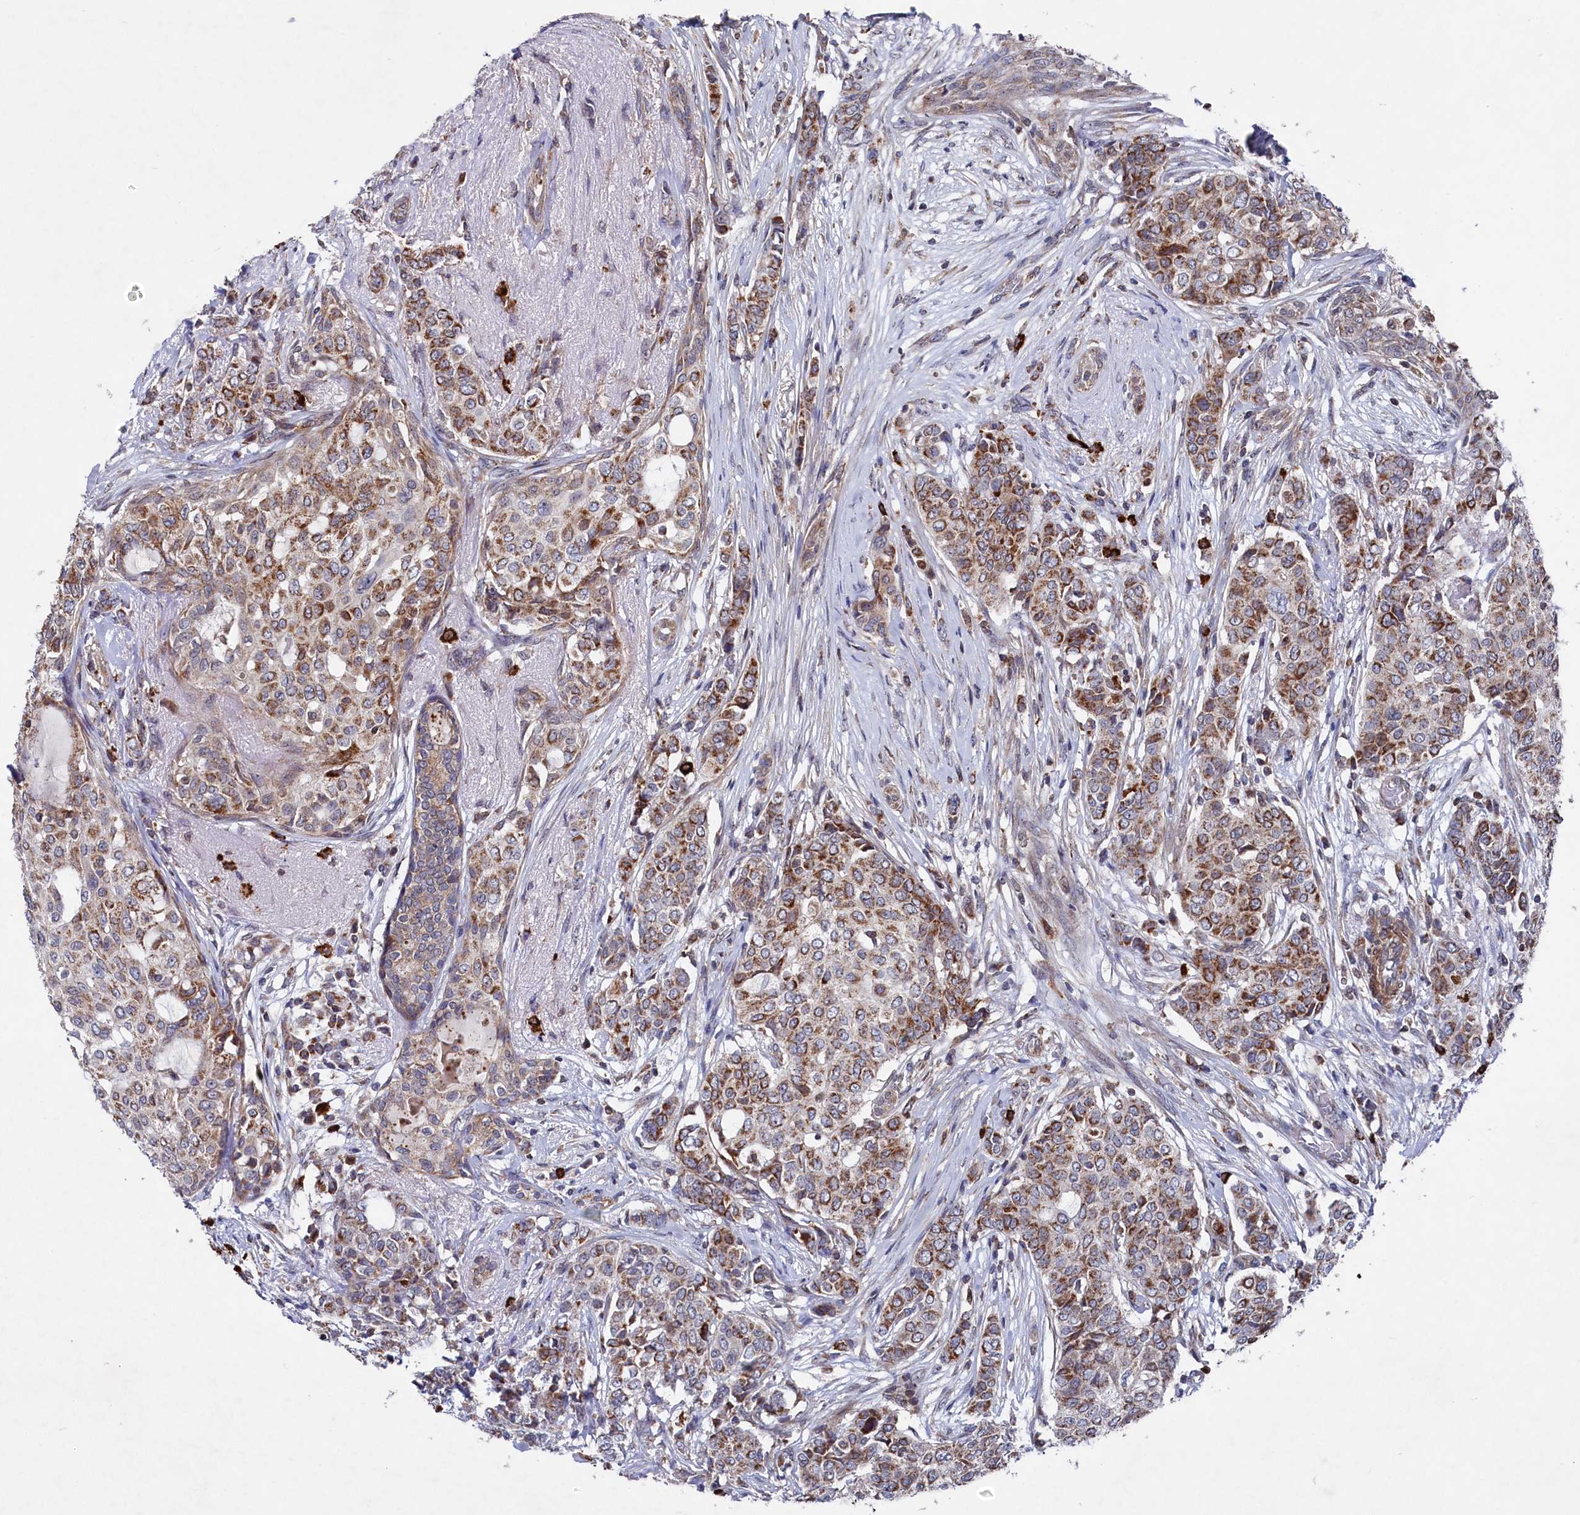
{"staining": {"intensity": "moderate", "quantity": ">75%", "location": "cytoplasmic/membranous"}, "tissue": "breast cancer", "cell_type": "Tumor cells", "image_type": "cancer", "snomed": [{"axis": "morphology", "description": "Lobular carcinoma"}, {"axis": "topography", "description": "Breast"}], "caption": "IHC of human breast cancer exhibits medium levels of moderate cytoplasmic/membranous expression in approximately >75% of tumor cells. (DAB (3,3'-diaminobenzidine) IHC with brightfield microscopy, high magnification).", "gene": "CHCHD1", "patient": {"sex": "female", "age": 51}}